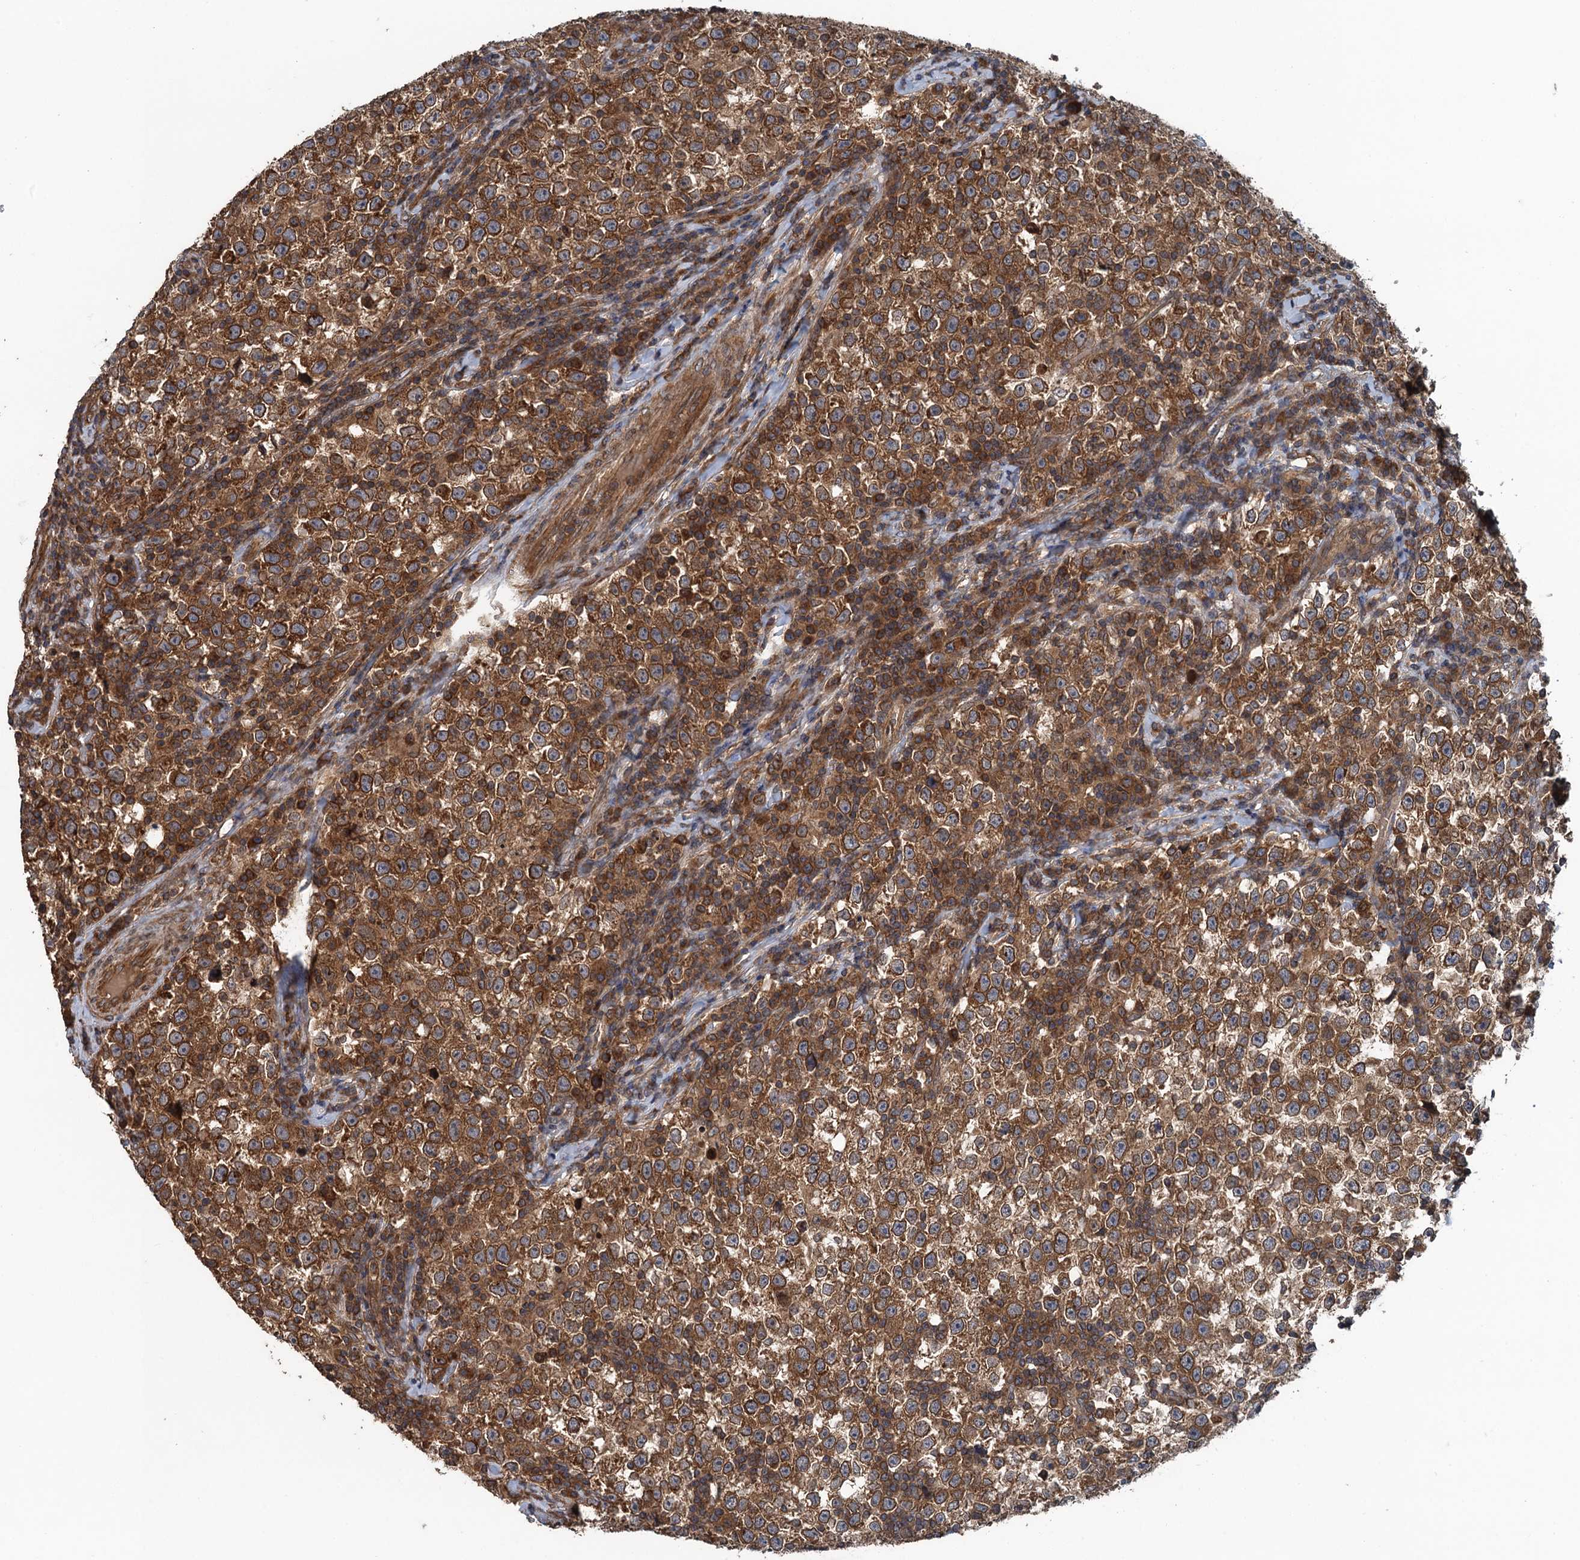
{"staining": {"intensity": "moderate", "quantity": ">75%", "location": "cytoplasmic/membranous"}, "tissue": "testis cancer", "cell_type": "Tumor cells", "image_type": "cancer", "snomed": [{"axis": "morphology", "description": "Normal tissue, NOS"}, {"axis": "morphology", "description": "Seminoma, NOS"}, {"axis": "topography", "description": "Testis"}], "caption": "Testis cancer (seminoma) stained with a brown dye reveals moderate cytoplasmic/membranous positive positivity in about >75% of tumor cells.", "gene": "GLE1", "patient": {"sex": "male", "age": 43}}